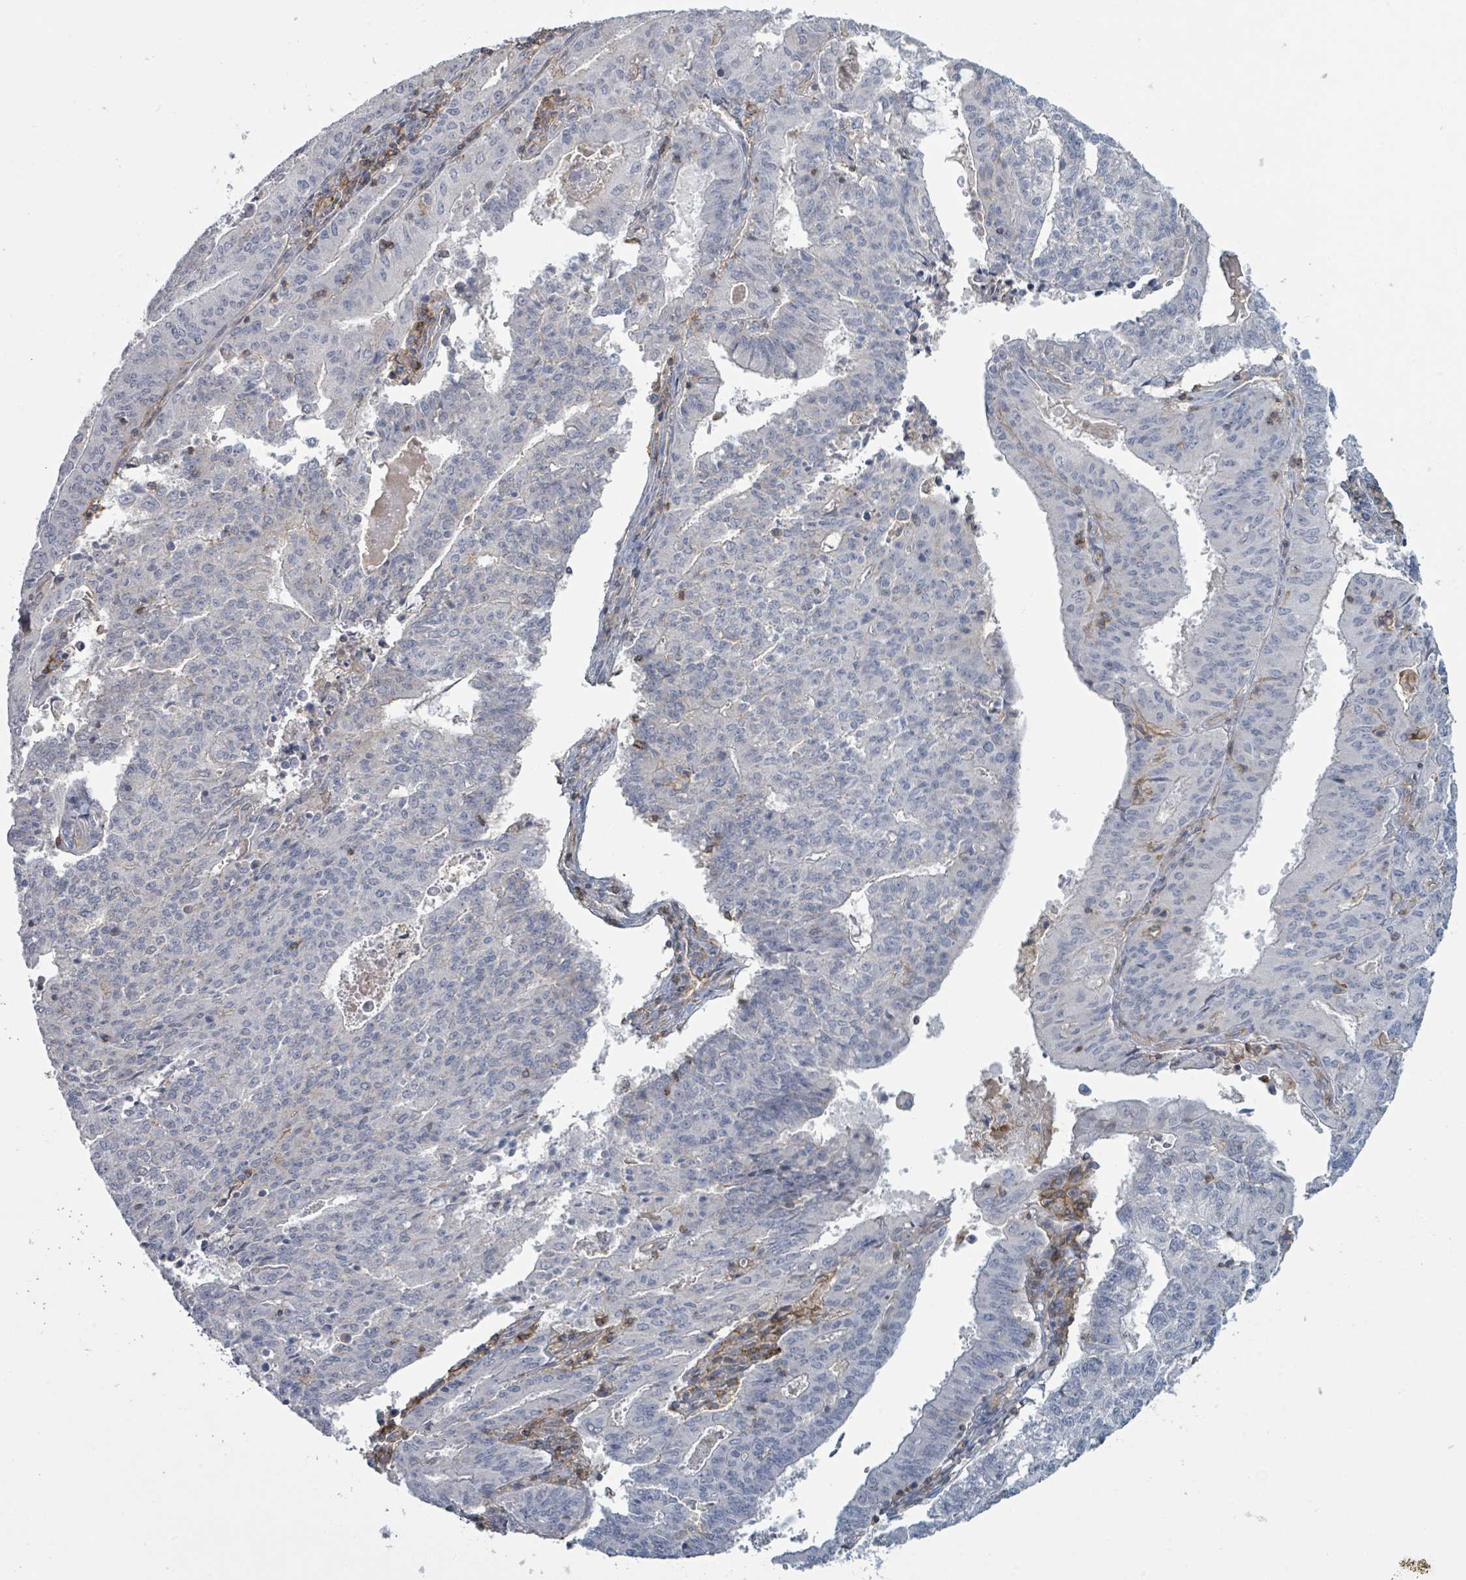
{"staining": {"intensity": "negative", "quantity": "none", "location": "none"}, "tissue": "endometrial cancer", "cell_type": "Tumor cells", "image_type": "cancer", "snomed": [{"axis": "morphology", "description": "Adenocarcinoma, NOS"}, {"axis": "topography", "description": "Endometrium"}], "caption": "Endometrial cancer was stained to show a protein in brown. There is no significant expression in tumor cells.", "gene": "TNFRSF14", "patient": {"sex": "female", "age": 59}}